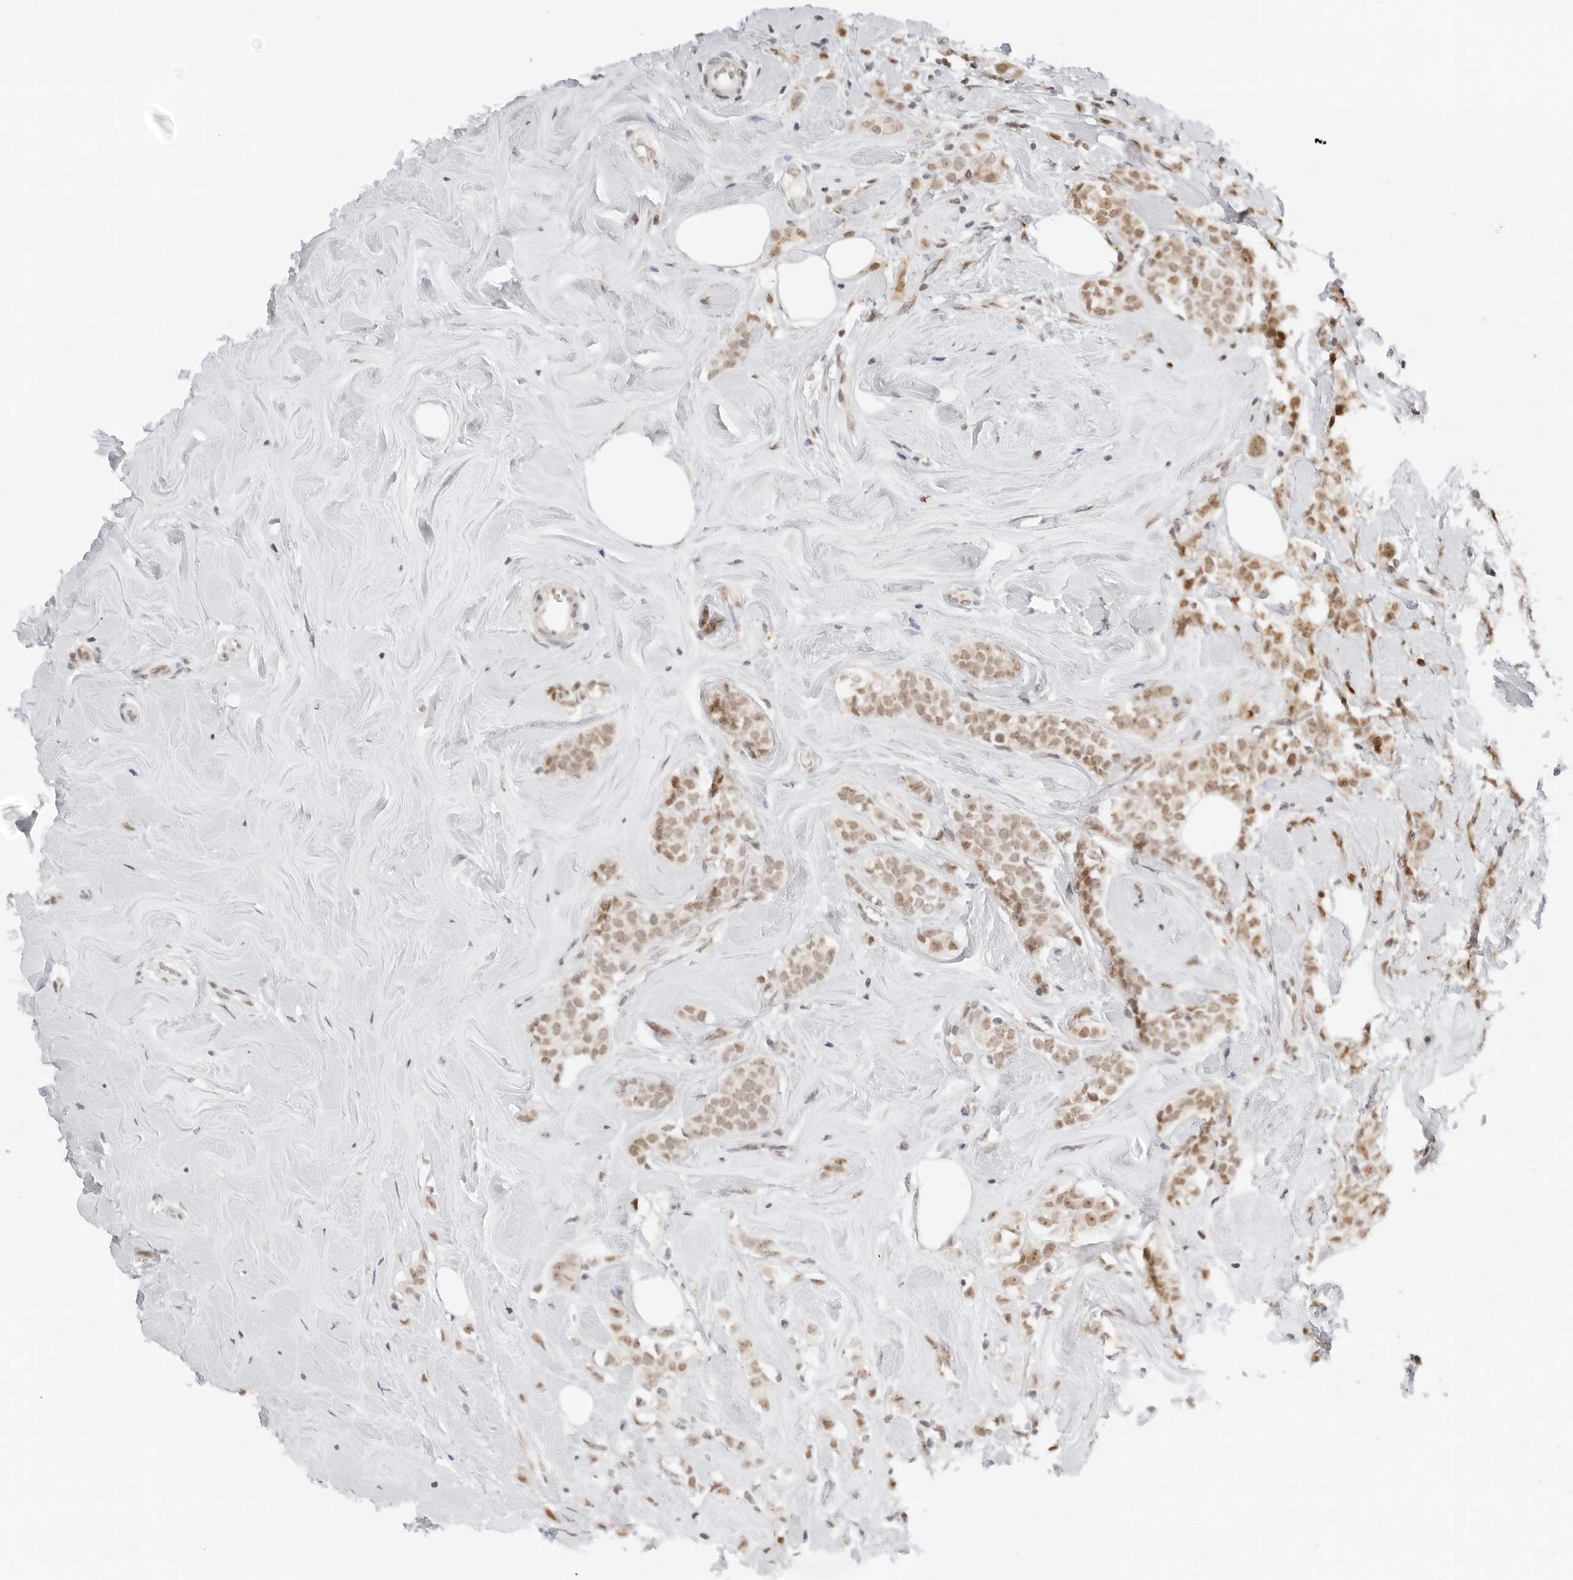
{"staining": {"intensity": "moderate", "quantity": ">75%", "location": "nuclear"}, "tissue": "breast cancer", "cell_type": "Tumor cells", "image_type": "cancer", "snomed": [{"axis": "morphology", "description": "Lobular carcinoma"}, {"axis": "topography", "description": "Breast"}], "caption": "Human lobular carcinoma (breast) stained with a brown dye demonstrates moderate nuclear positive expression in approximately >75% of tumor cells.", "gene": "TOX4", "patient": {"sex": "female", "age": 47}}